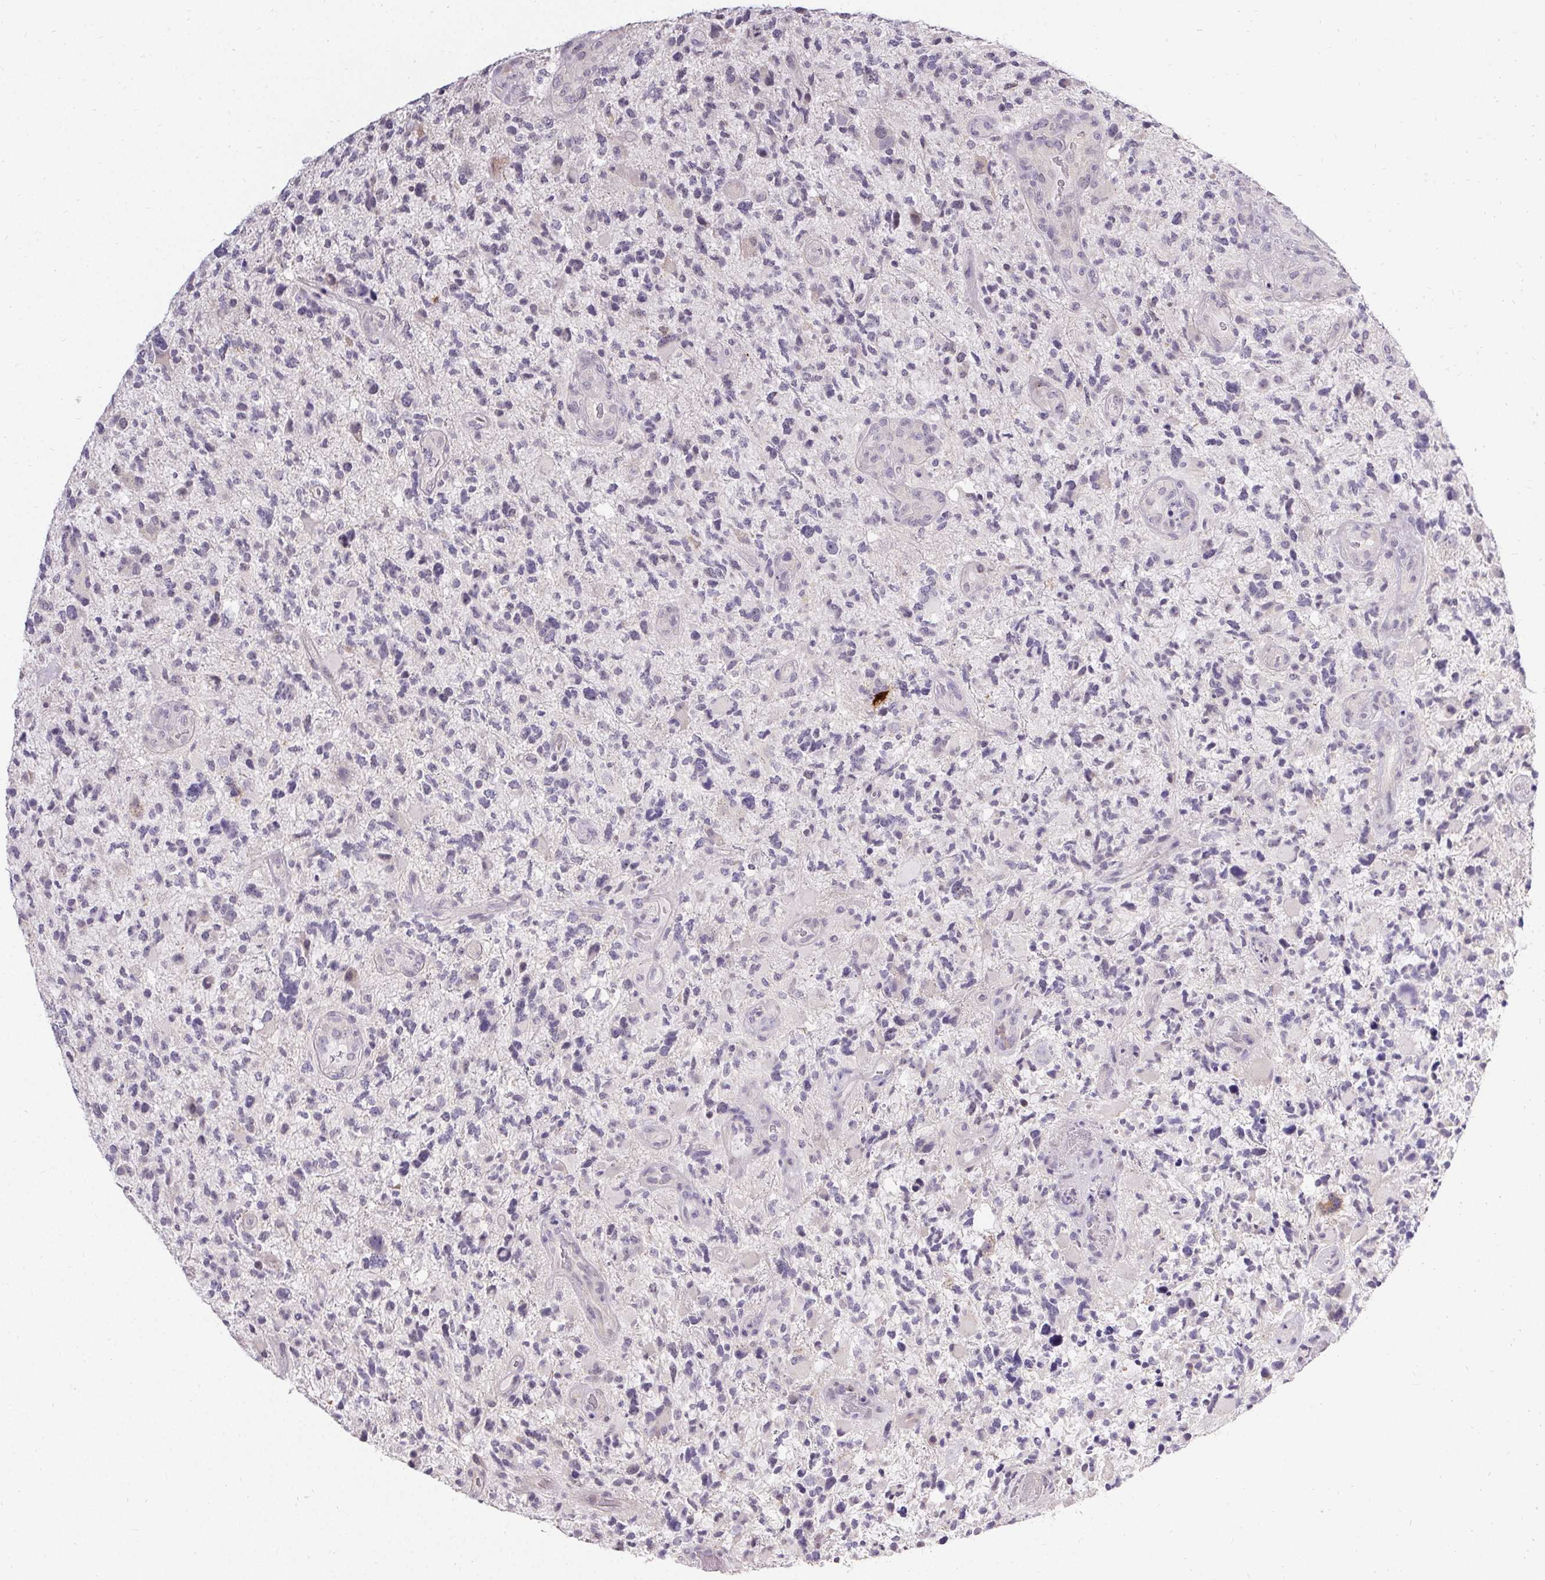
{"staining": {"intensity": "negative", "quantity": "none", "location": "none"}, "tissue": "glioma", "cell_type": "Tumor cells", "image_type": "cancer", "snomed": [{"axis": "morphology", "description": "Glioma, malignant, High grade"}, {"axis": "topography", "description": "Brain"}], "caption": "Immunohistochemistry of malignant high-grade glioma reveals no staining in tumor cells.", "gene": "PMEL", "patient": {"sex": "female", "age": 71}}